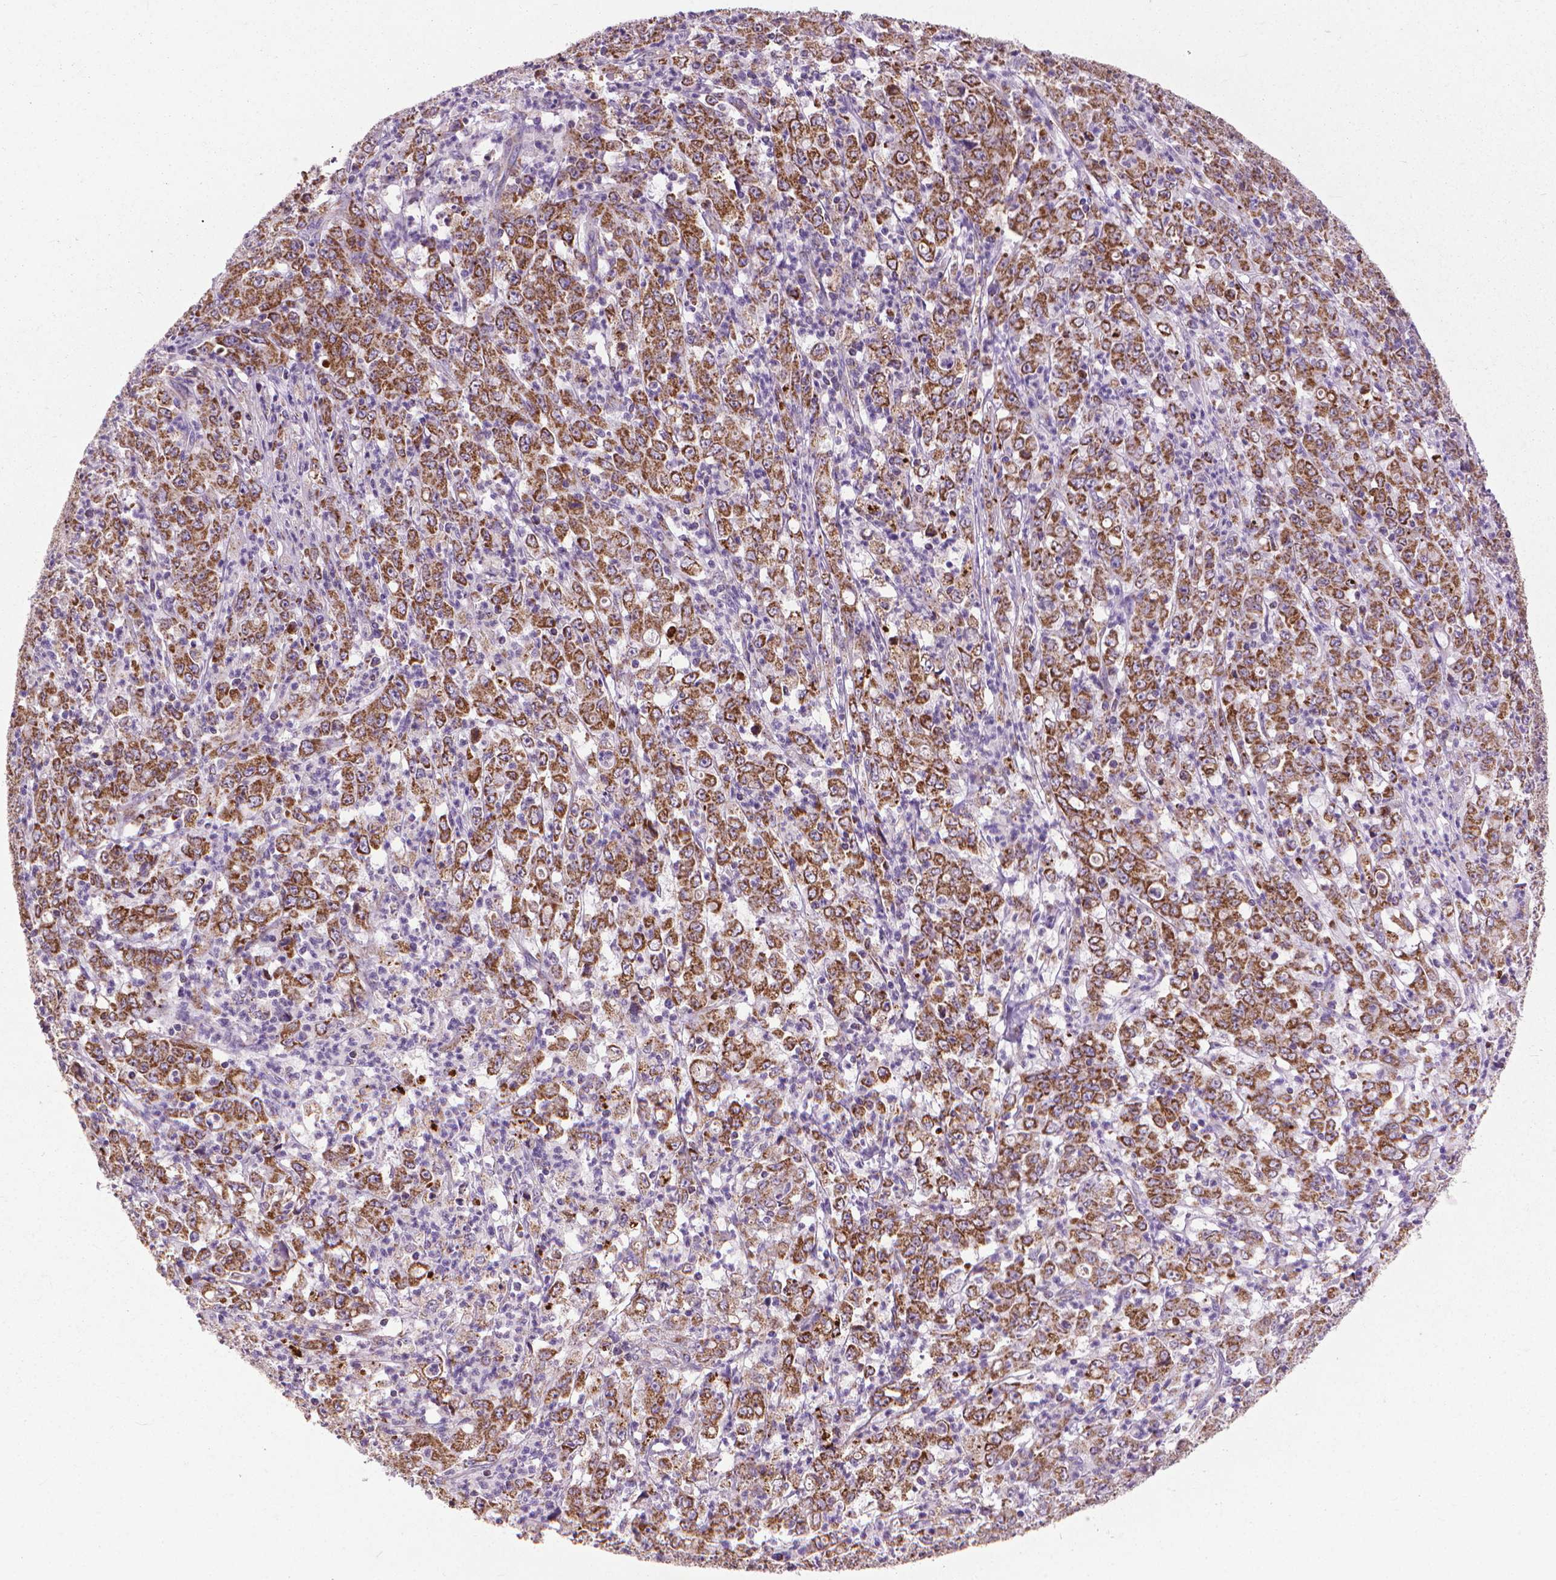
{"staining": {"intensity": "strong", "quantity": ">75%", "location": "cytoplasmic/membranous"}, "tissue": "stomach cancer", "cell_type": "Tumor cells", "image_type": "cancer", "snomed": [{"axis": "morphology", "description": "Adenocarcinoma, NOS"}, {"axis": "topography", "description": "Stomach, lower"}], "caption": "An immunohistochemistry (IHC) photomicrograph of neoplastic tissue is shown. Protein staining in brown shows strong cytoplasmic/membranous positivity in stomach cancer (adenocarcinoma) within tumor cells.", "gene": "VDAC1", "patient": {"sex": "female", "age": 71}}